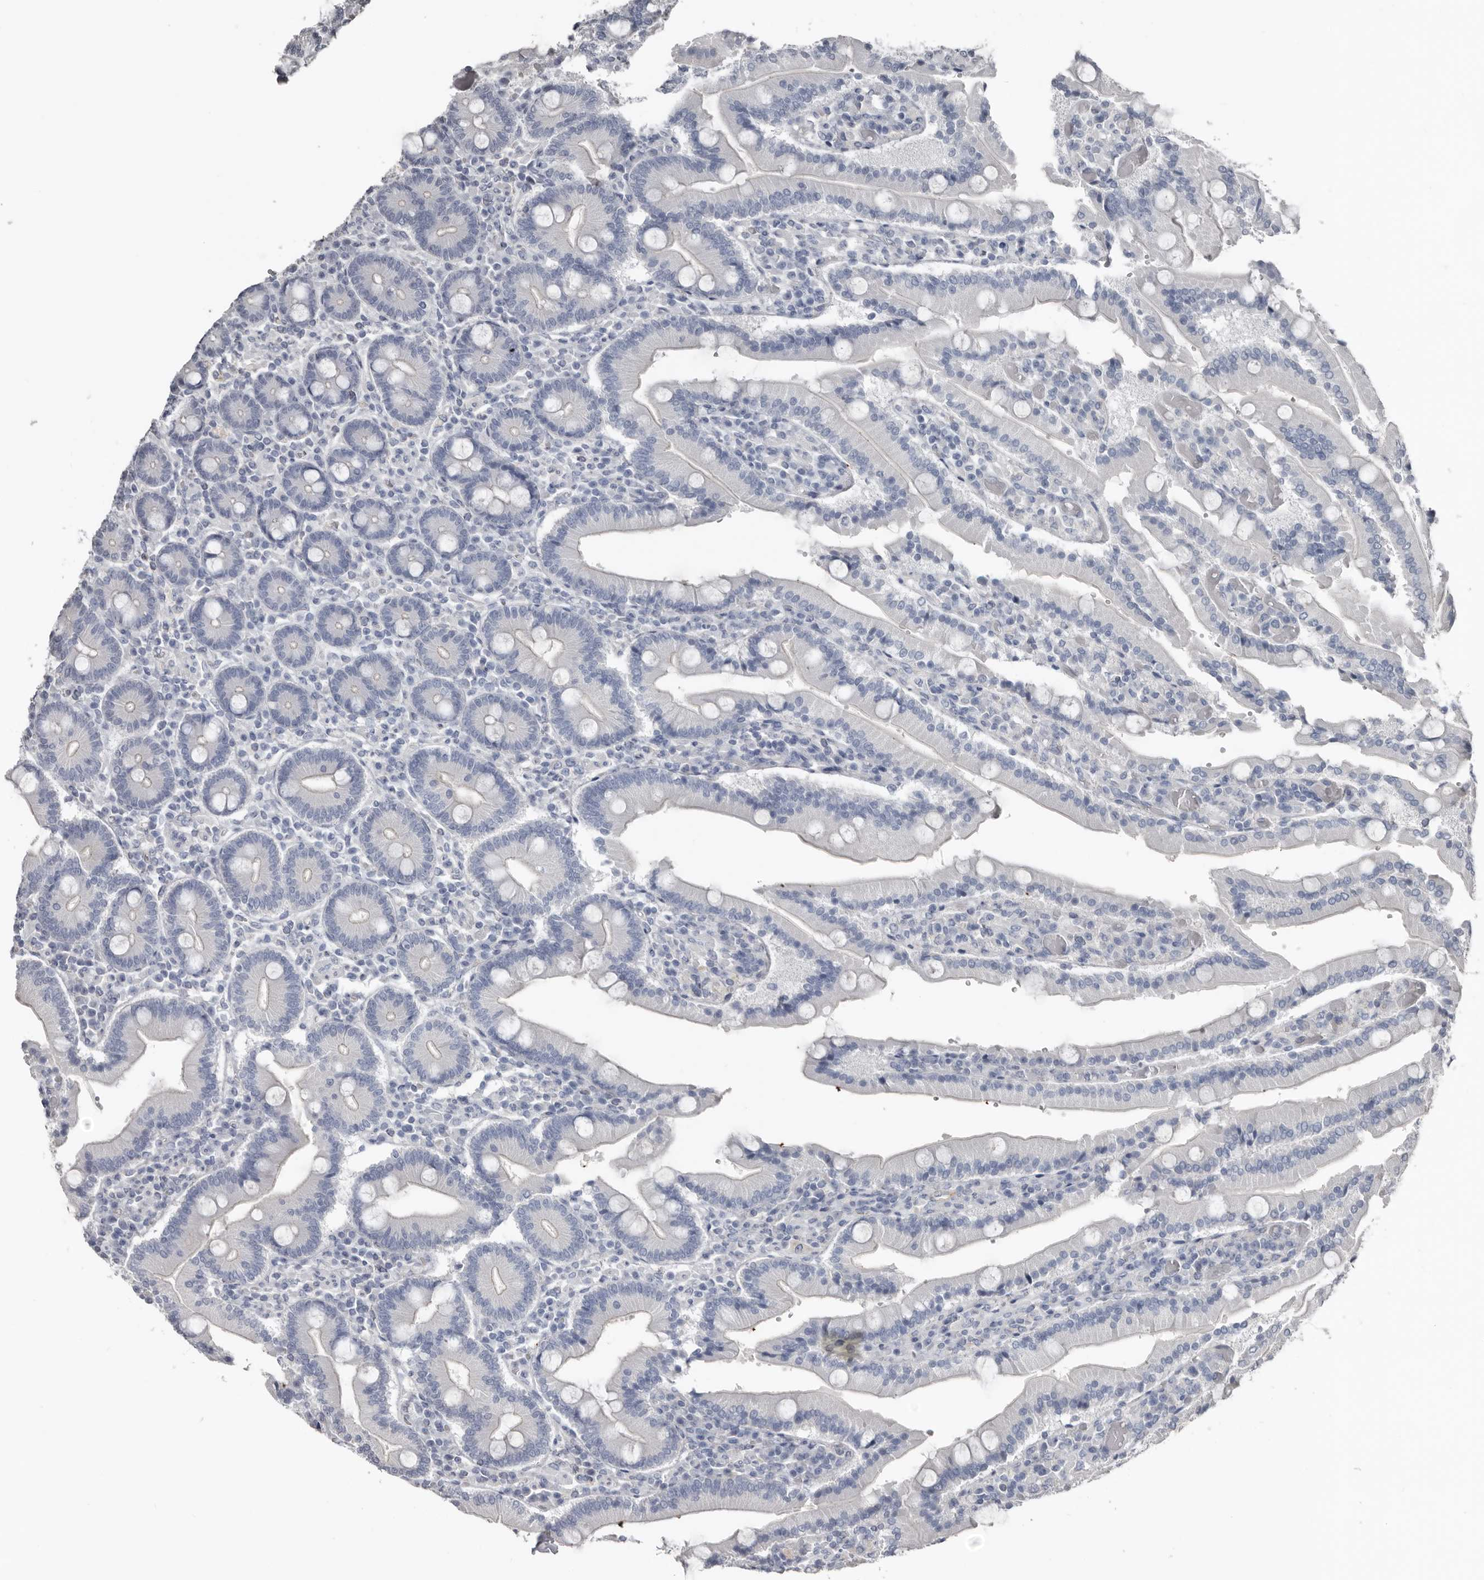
{"staining": {"intensity": "negative", "quantity": "none", "location": "none"}, "tissue": "duodenum", "cell_type": "Glandular cells", "image_type": "normal", "snomed": [{"axis": "morphology", "description": "Normal tissue, NOS"}, {"axis": "topography", "description": "Duodenum"}], "caption": "An immunohistochemistry (IHC) histopathology image of benign duodenum is shown. There is no staining in glandular cells of duodenum. Brightfield microscopy of immunohistochemistry stained with DAB (3,3'-diaminobenzidine) (brown) and hematoxylin (blue), captured at high magnification.", "gene": "FABP7", "patient": {"sex": "female", "age": 62}}